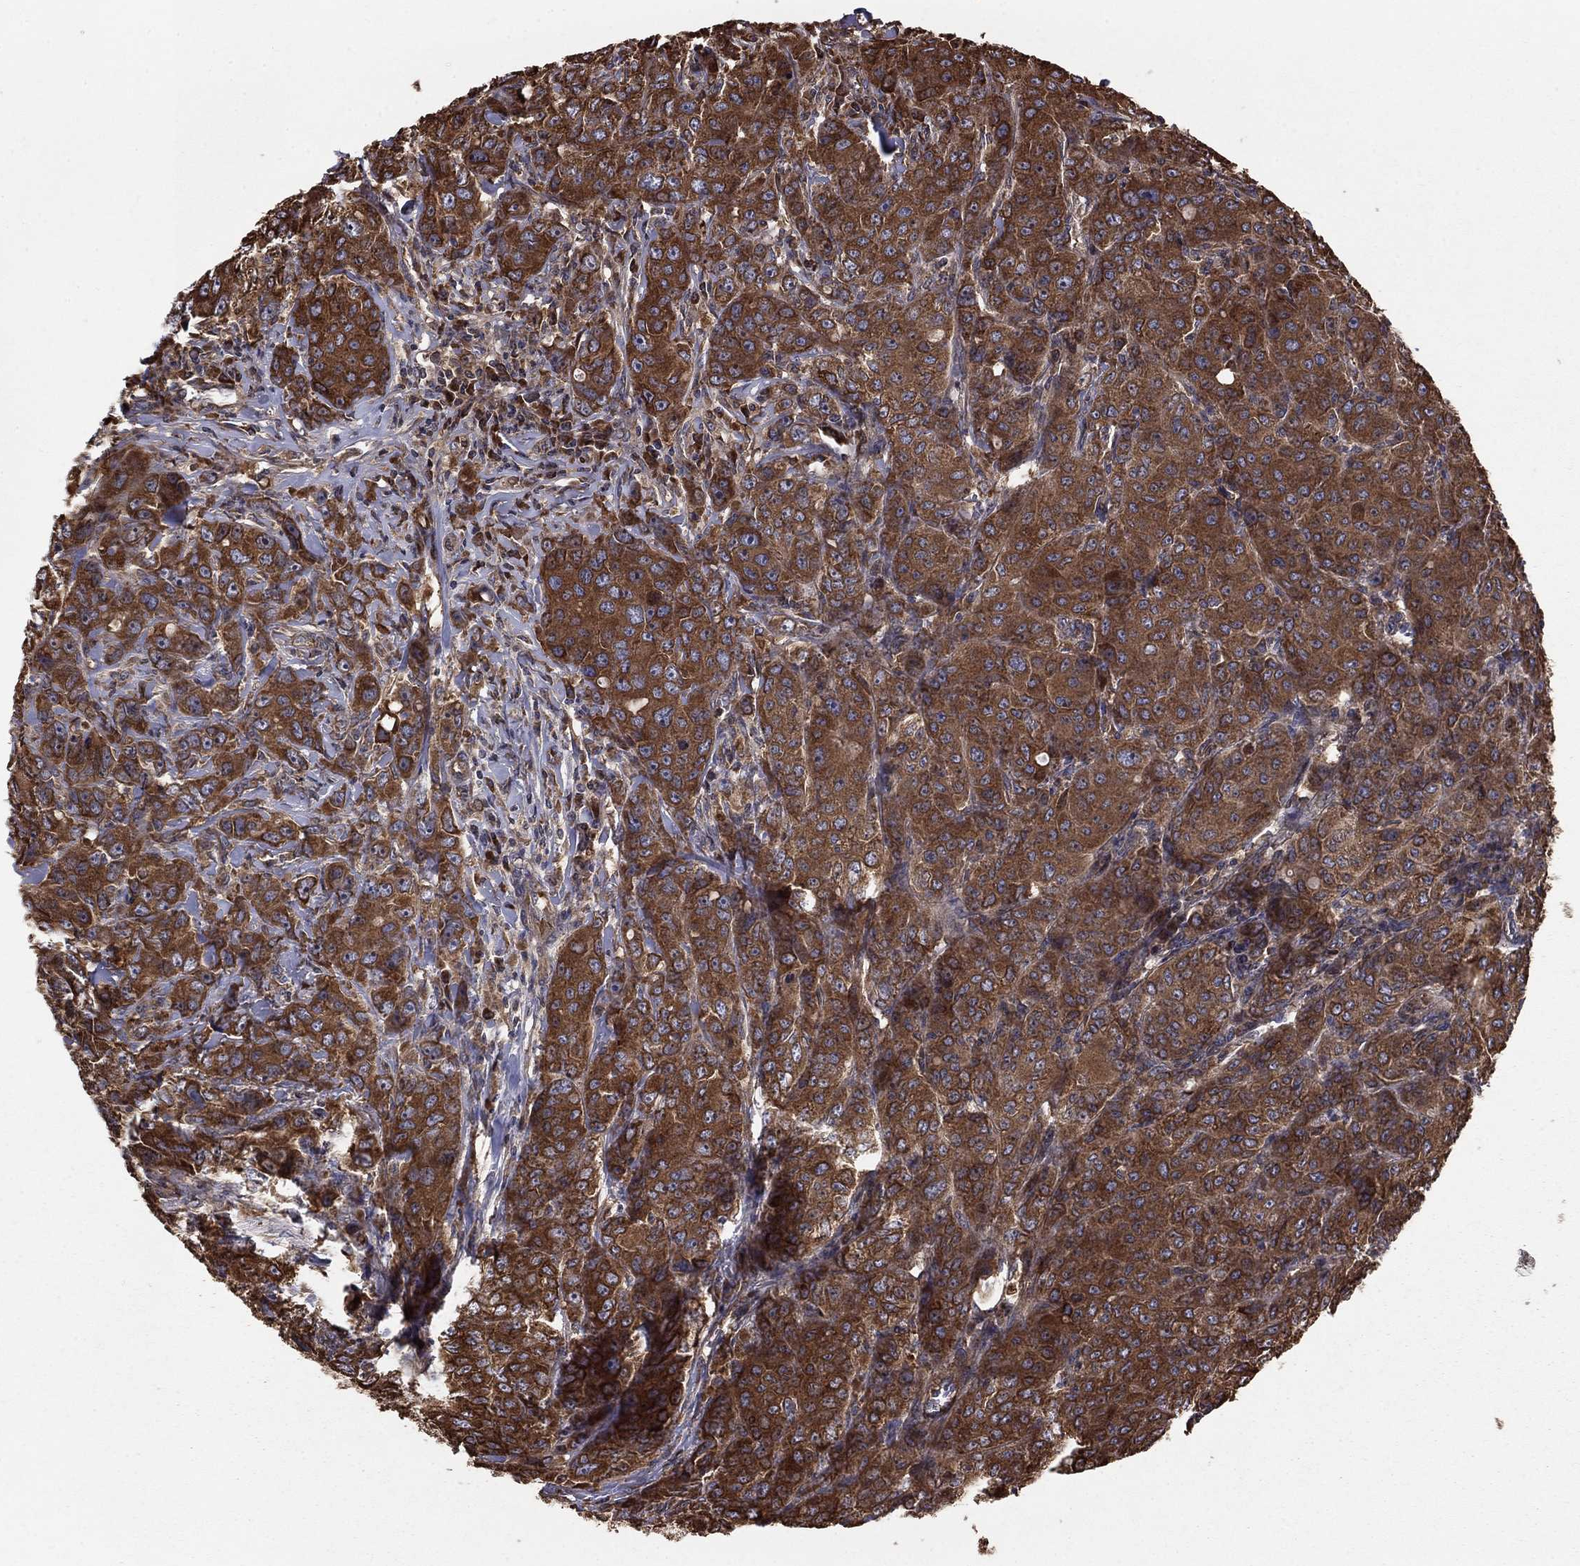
{"staining": {"intensity": "strong", "quantity": ">75%", "location": "cytoplasmic/membranous"}, "tissue": "breast cancer", "cell_type": "Tumor cells", "image_type": "cancer", "snomed": [{"axis": "morphology", "description": "Duct carcinoma"}, {"axis": "topography", "description": "Breast"}], "caption": "About >75% of tumor cells in human breast invasive ductal carcinoma reveal strong cytoplasmic/membranous protein staining as visualized by brown immunohistochemical staining.", "gene": "BABAM2", "patient": {"sex": "female", "age": 43}}